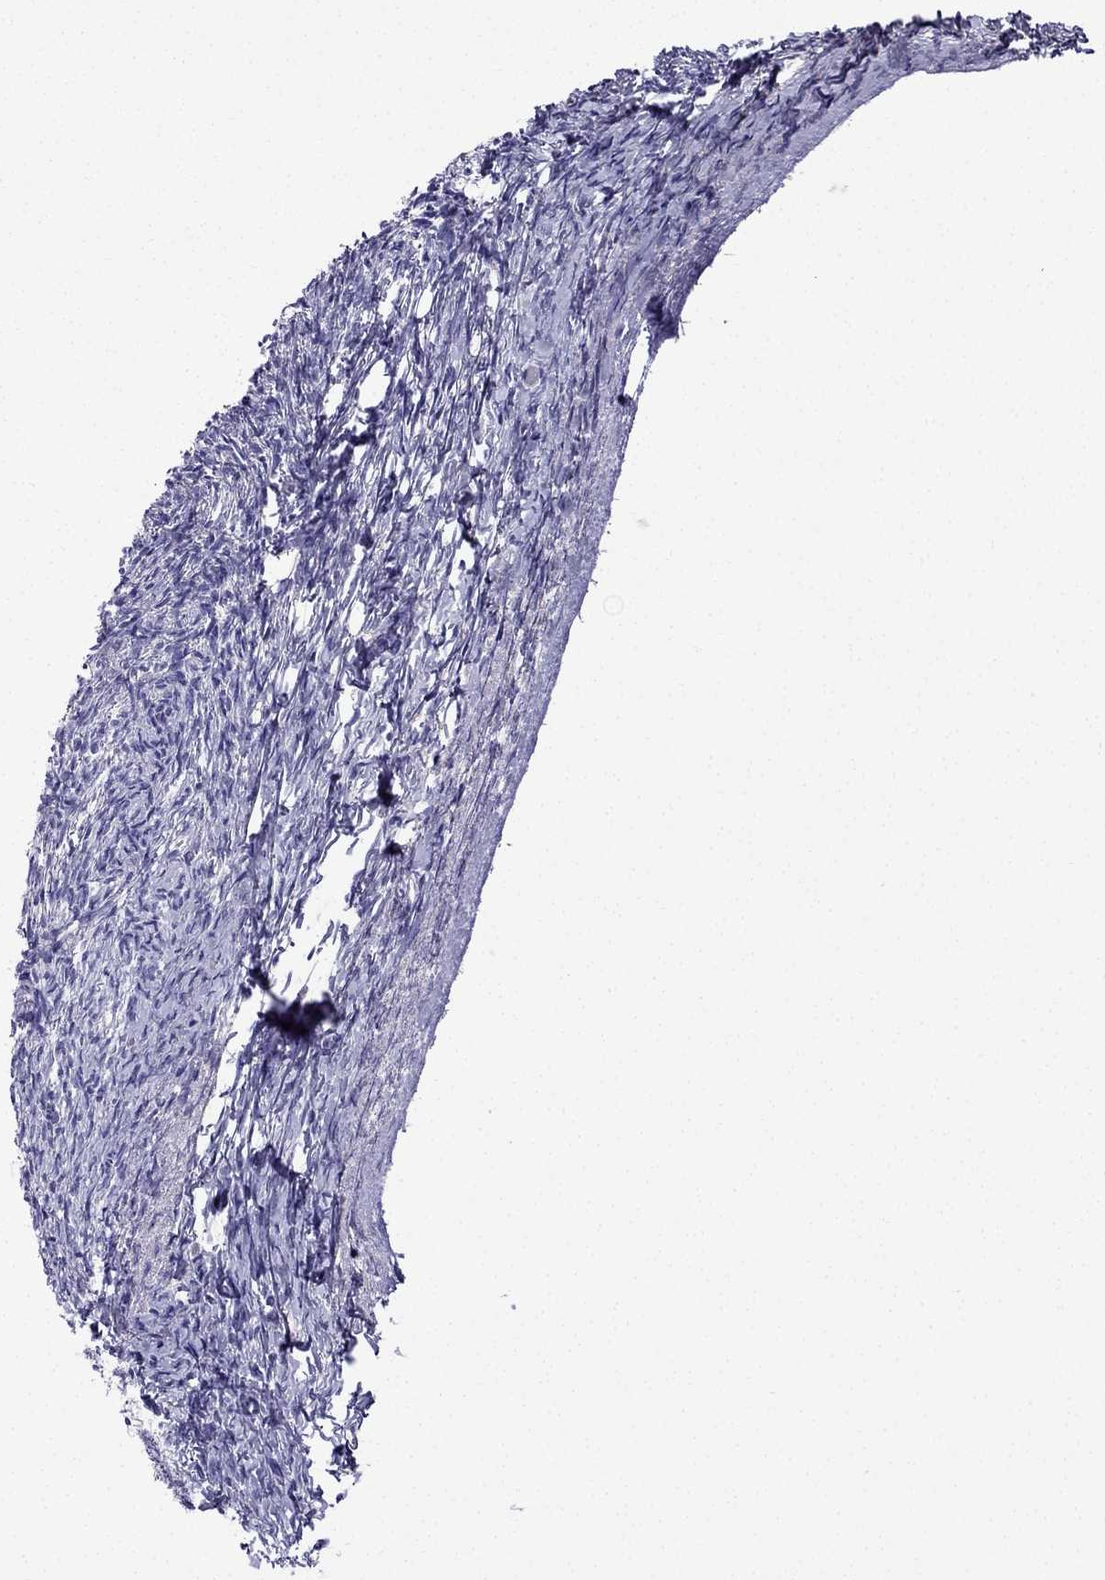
{"staining": {"intensity": "weak", "quantity": "25%-75%", "location": "cytoplasmic/membranous"}, "tissue": "ovary", "cell_type": "Follicle cells", "image_type": "normal", "snomed": [{"axis": "morphology", "description": "Normal tissue, NOS"}, {"axis": "topography", "description": "Ovary"}], "caption": "Immunohistochemical staining of unremarkable ovary displays 25%-75% levels of weak cytoplasmic/membranous protein staining in about 25%-75% of follicle cells.", "gene": "KIF5A", "patient": {"sex": "female", "age": 39}}